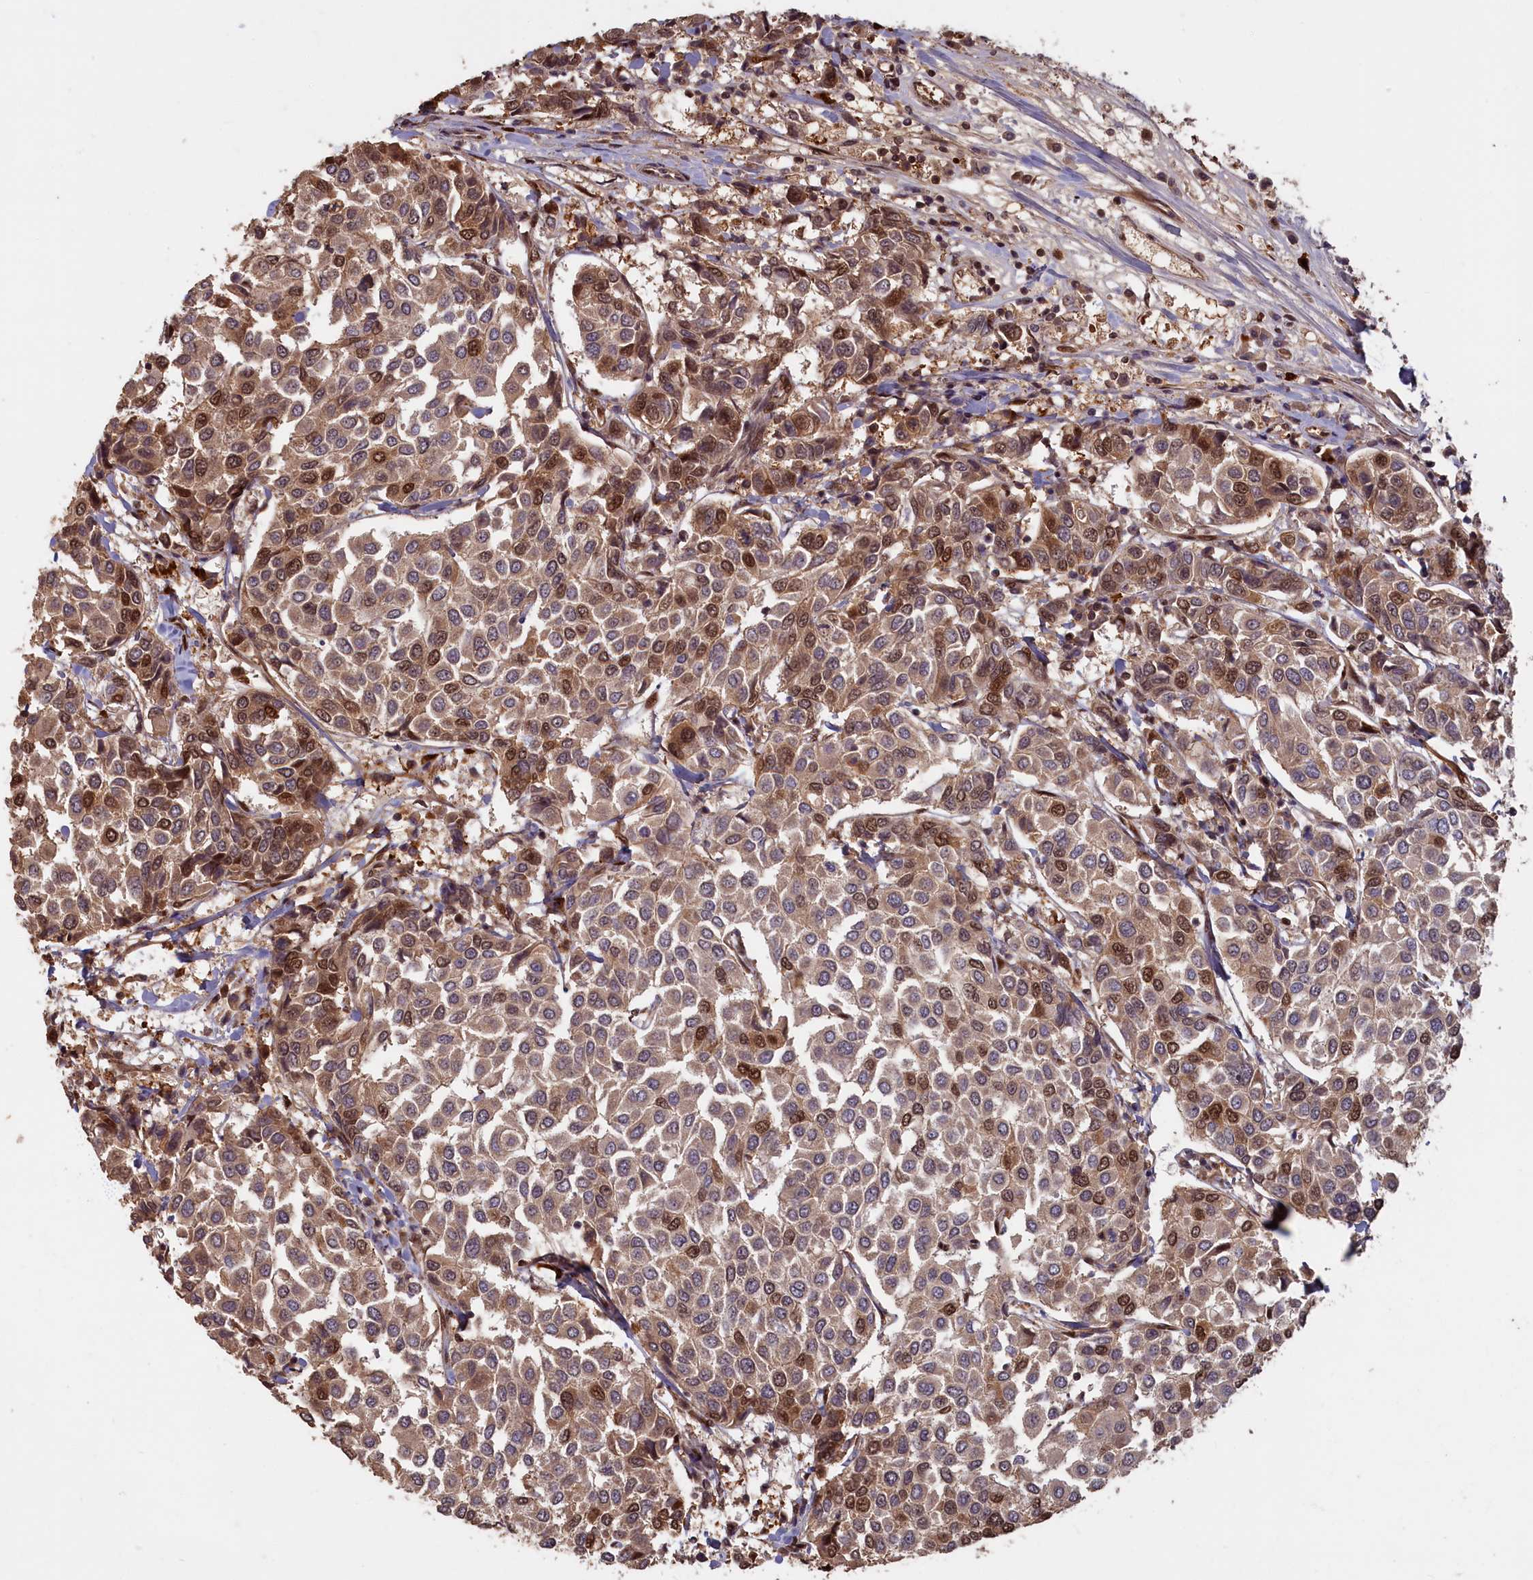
{"staining": {"intensity": "moderate", "quantity": ">75%", "location": "cytoplasmic/membranous,nuclear"}, "tissue": "breast cancer", "cell_type": "Tumor cells", "image_type": "cancer", "snomed": [{"axis": "morphology", "description": "Duct carcinoma"}, {"axis": "topography", "description": "Breast"}], "caption": "An image of breast cancer stained for a protein displays moderate cytoplasmic/membranous and nuclear brown staining in tumor cells. Ihc stains the protein of interest in brown and the nuclei are stained blue.", "gene": "HIF3A", "patient": {"sex": "female", "age": 55}}